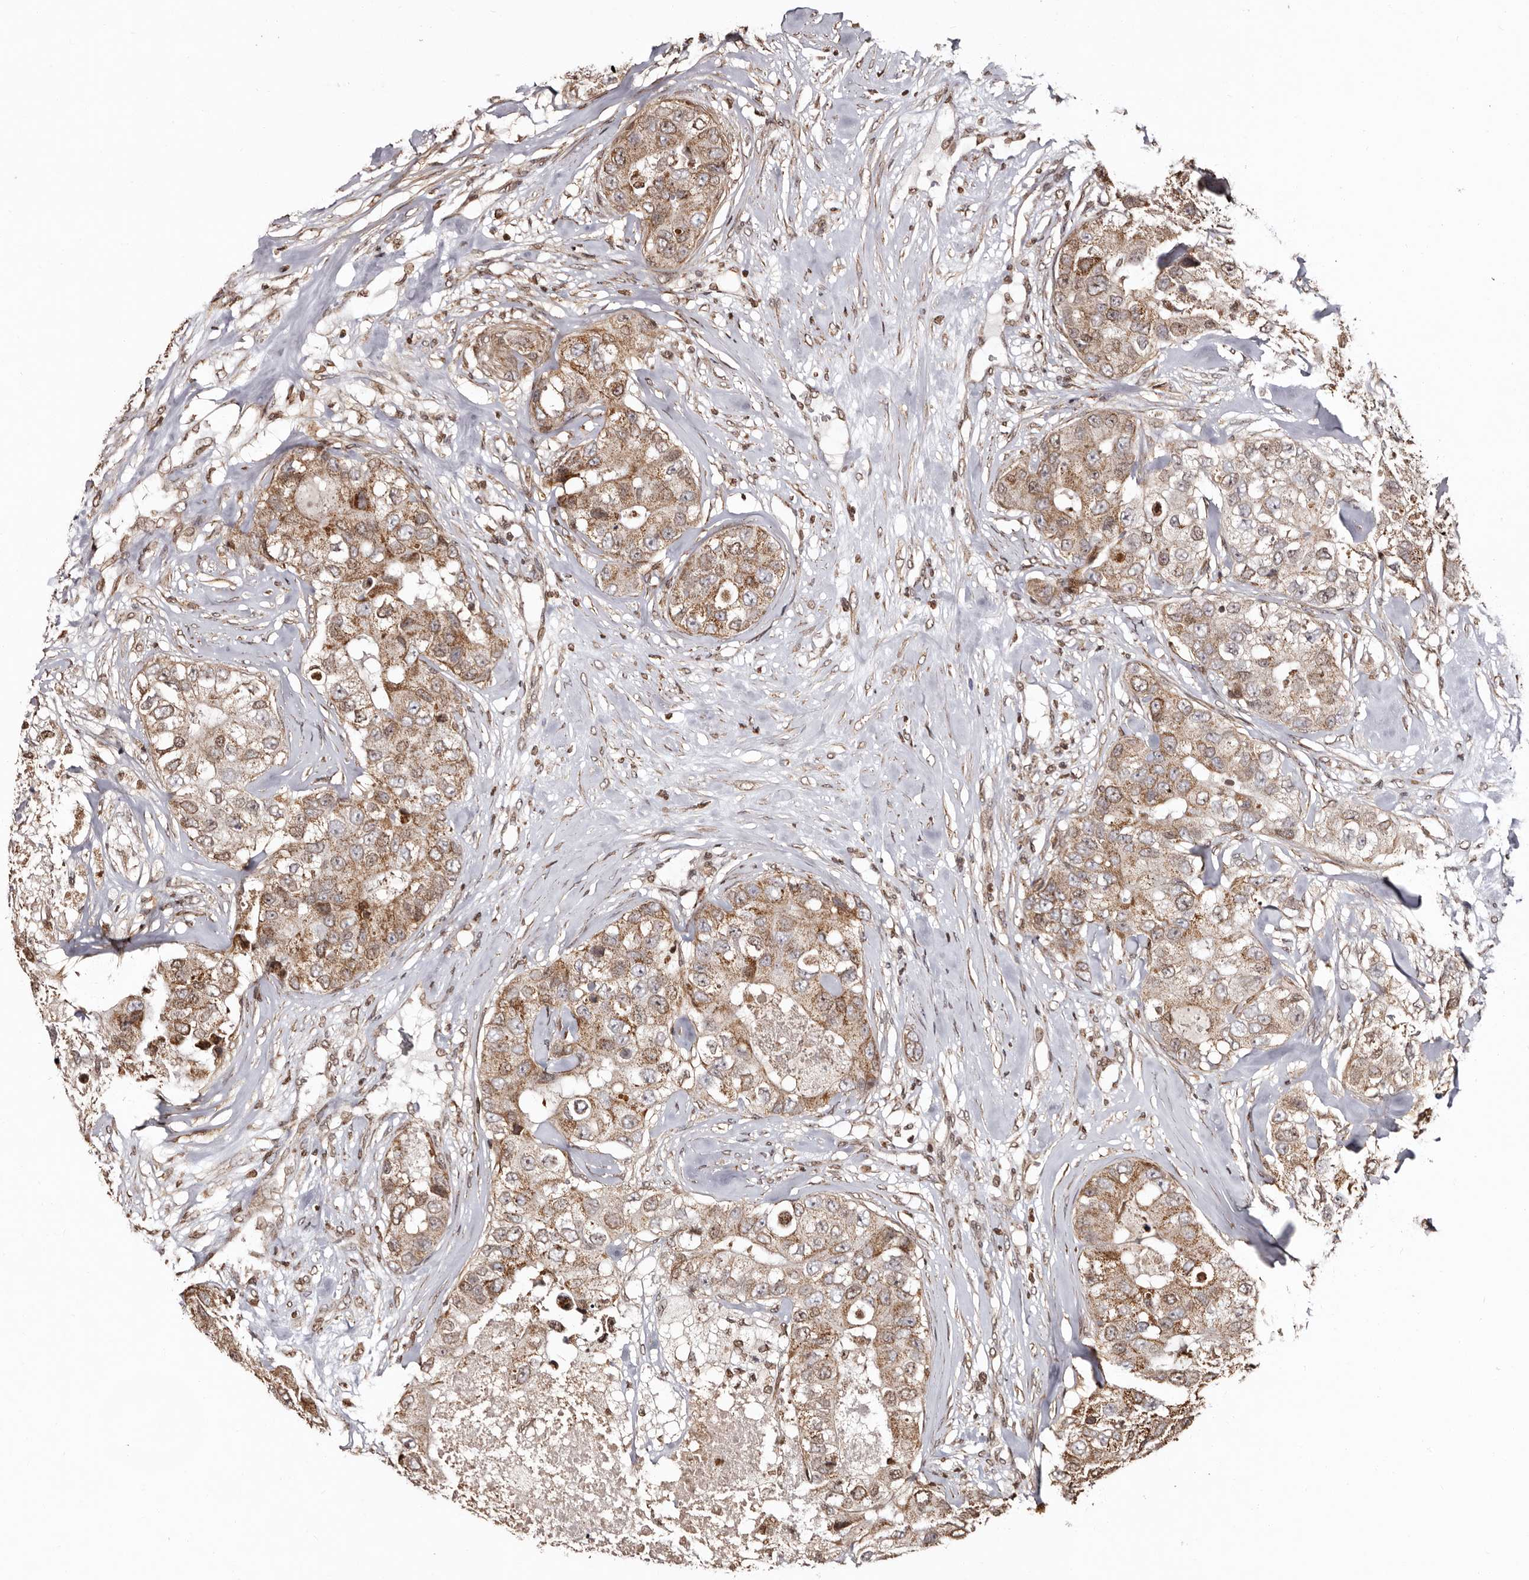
{"staining": {"intensity": "moderate", "quantity": ">75%", "location": "cytoplasmic/membranous"}, "tissue": "breast cancer", "cell_type": "Tumor cells", "image_type": "cancer", "snomed": [{"axis": "morphology", "description": "Duct carcinoma"}, {"axis": "topography", "description": "Breast"}], "caption": "Immunohistochemical staining of human intraductal carcinoma (breast) shows medium levels of moderate cytoplasmic/membranous expression in approximately >75% of tumor cells.", "gene": "CCDC190", "patient": {"sex": "female", "age": 62}}